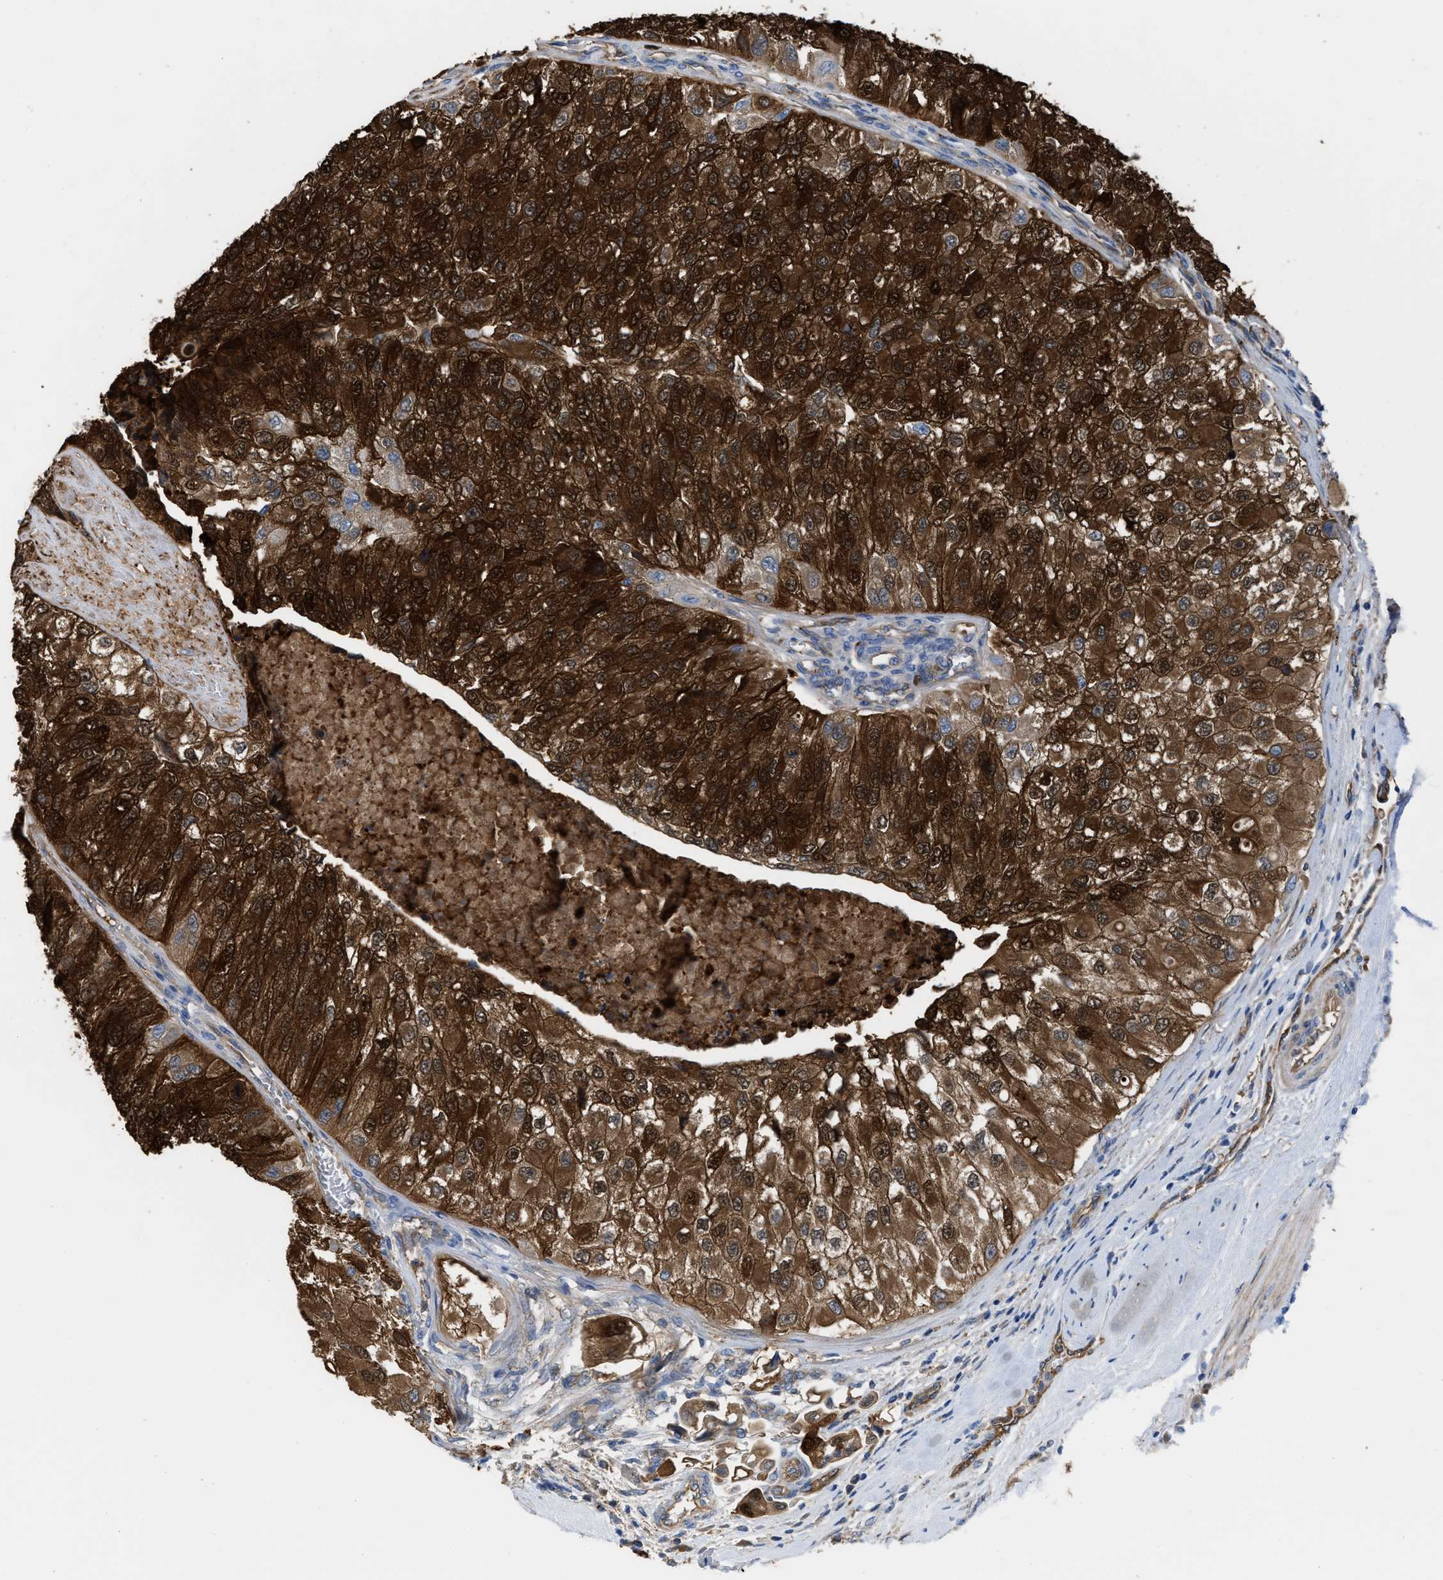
{"staining": {"intensity": "strong", "quantity": ">75%", "location": "cytoplasmic/membranous,nuclear"}, "tissue": "urothelial cancer", "cell_type": "Tumor cells", "image_type": "cancer", "snomed": [{"axis": "morphology", "description": "Urothelial carcinoma, High grade"}, {"axis": "topography", "description": "Kidney"}, {"axis": "topography", "description": "Urinary bladder"}], "caption": "About >75% of tumor cells in human high-grade urothelial carcinoma reveal strong cytoplasmic/membranous and nuclear protein positivity as visualized by brown immunohistochemical staining.", "gene": "TRIOBP", "patient": {"sex": "male", "age": 77}}